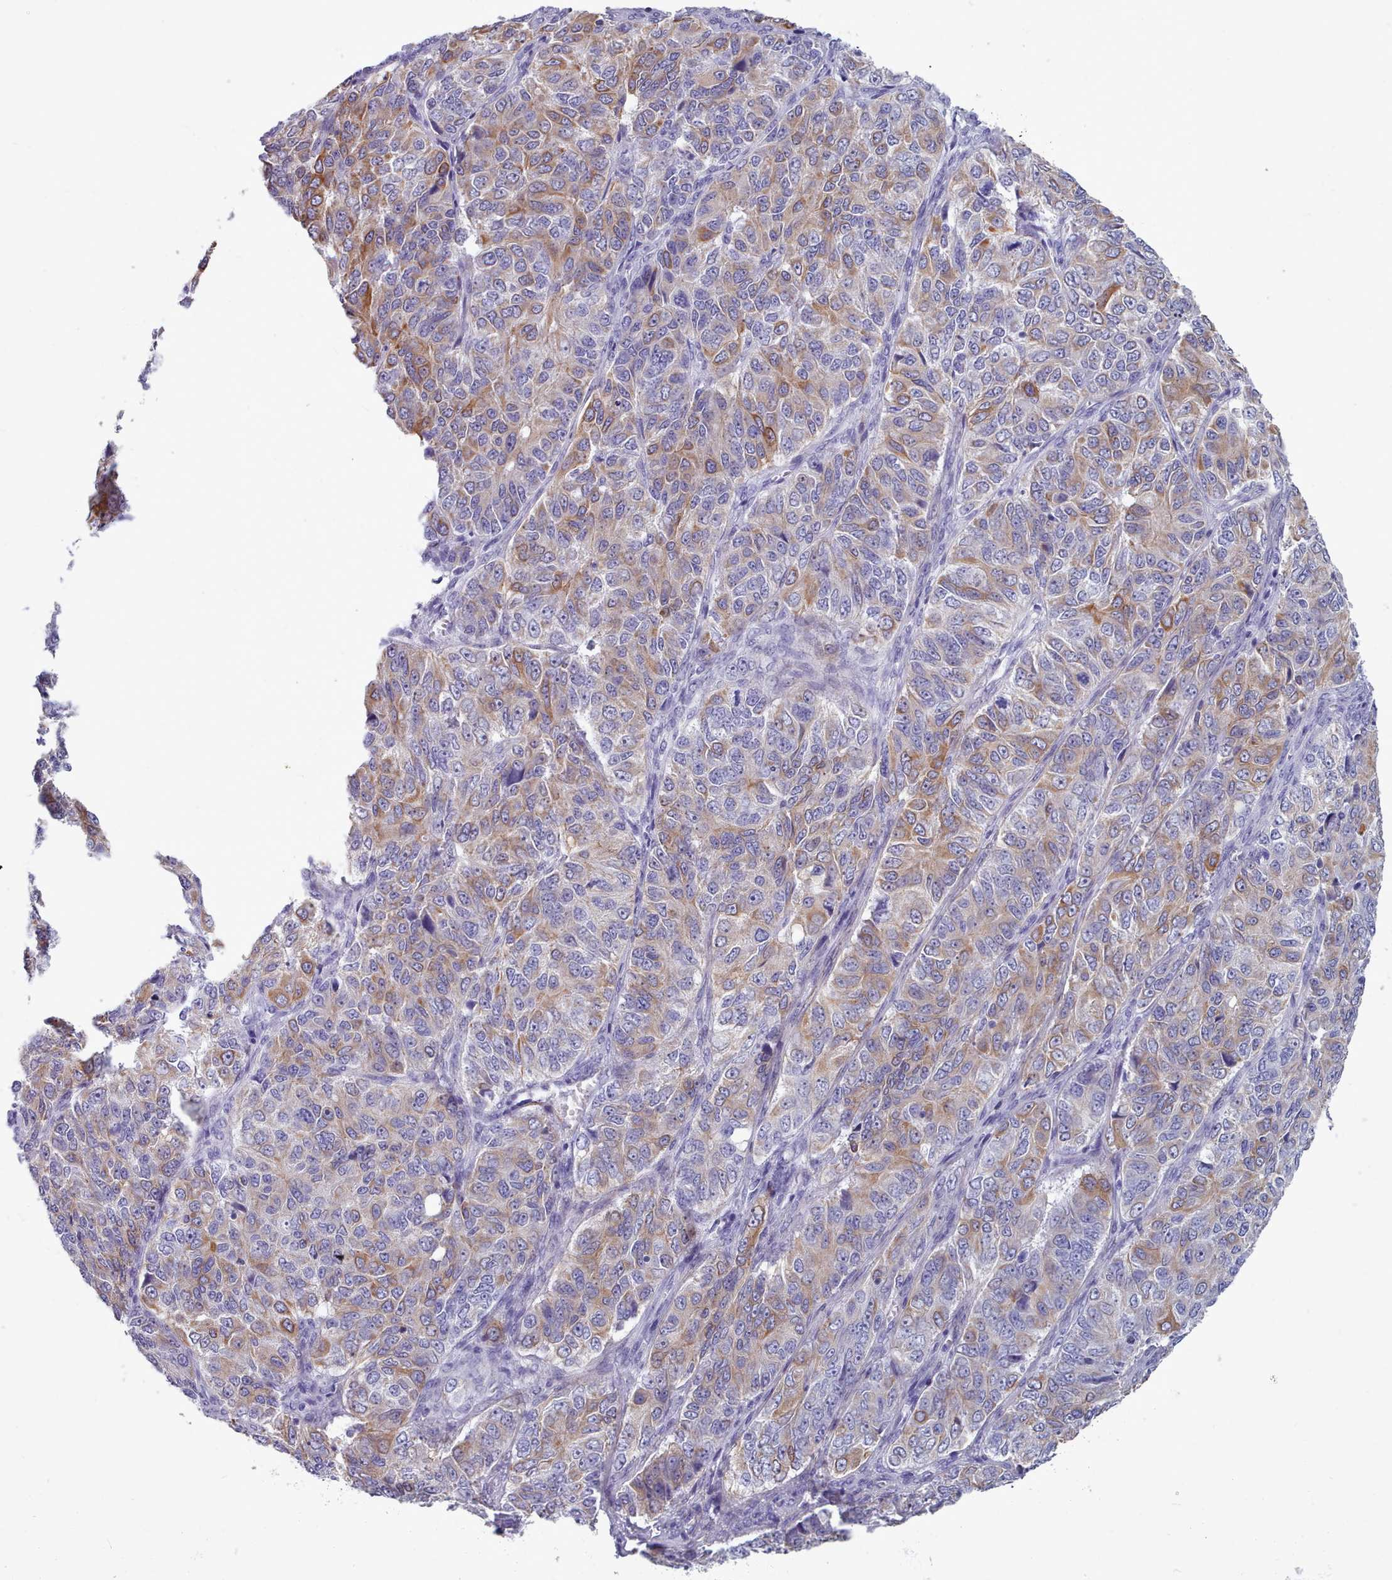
{"staining": {"intensity": "moderate", "quantity": "25%-75%", "location": "cytoplasmic/membranous"}, "tissue": "ovarian cancer", "cell_type": "Tumor cells", "image_type": "cancer", "snomed": [{"axis": "morphology", "description": "Carcinoma, endometroid"}, {"axis": "topography", "description": "Ovary"}], "caption": "A medium amount of moderate cytoplasmic/membranous positivity is appreciated in about 25%-75% of tumor cells in endometroid carcinoma (ovarian) tissue. (DAB (3,3'-diaminobenzidine) IHC, brown staining for protein, blue staining for nuclei).", "gene": "FPGS", "patient": {"sex": "female", "age": 51}}